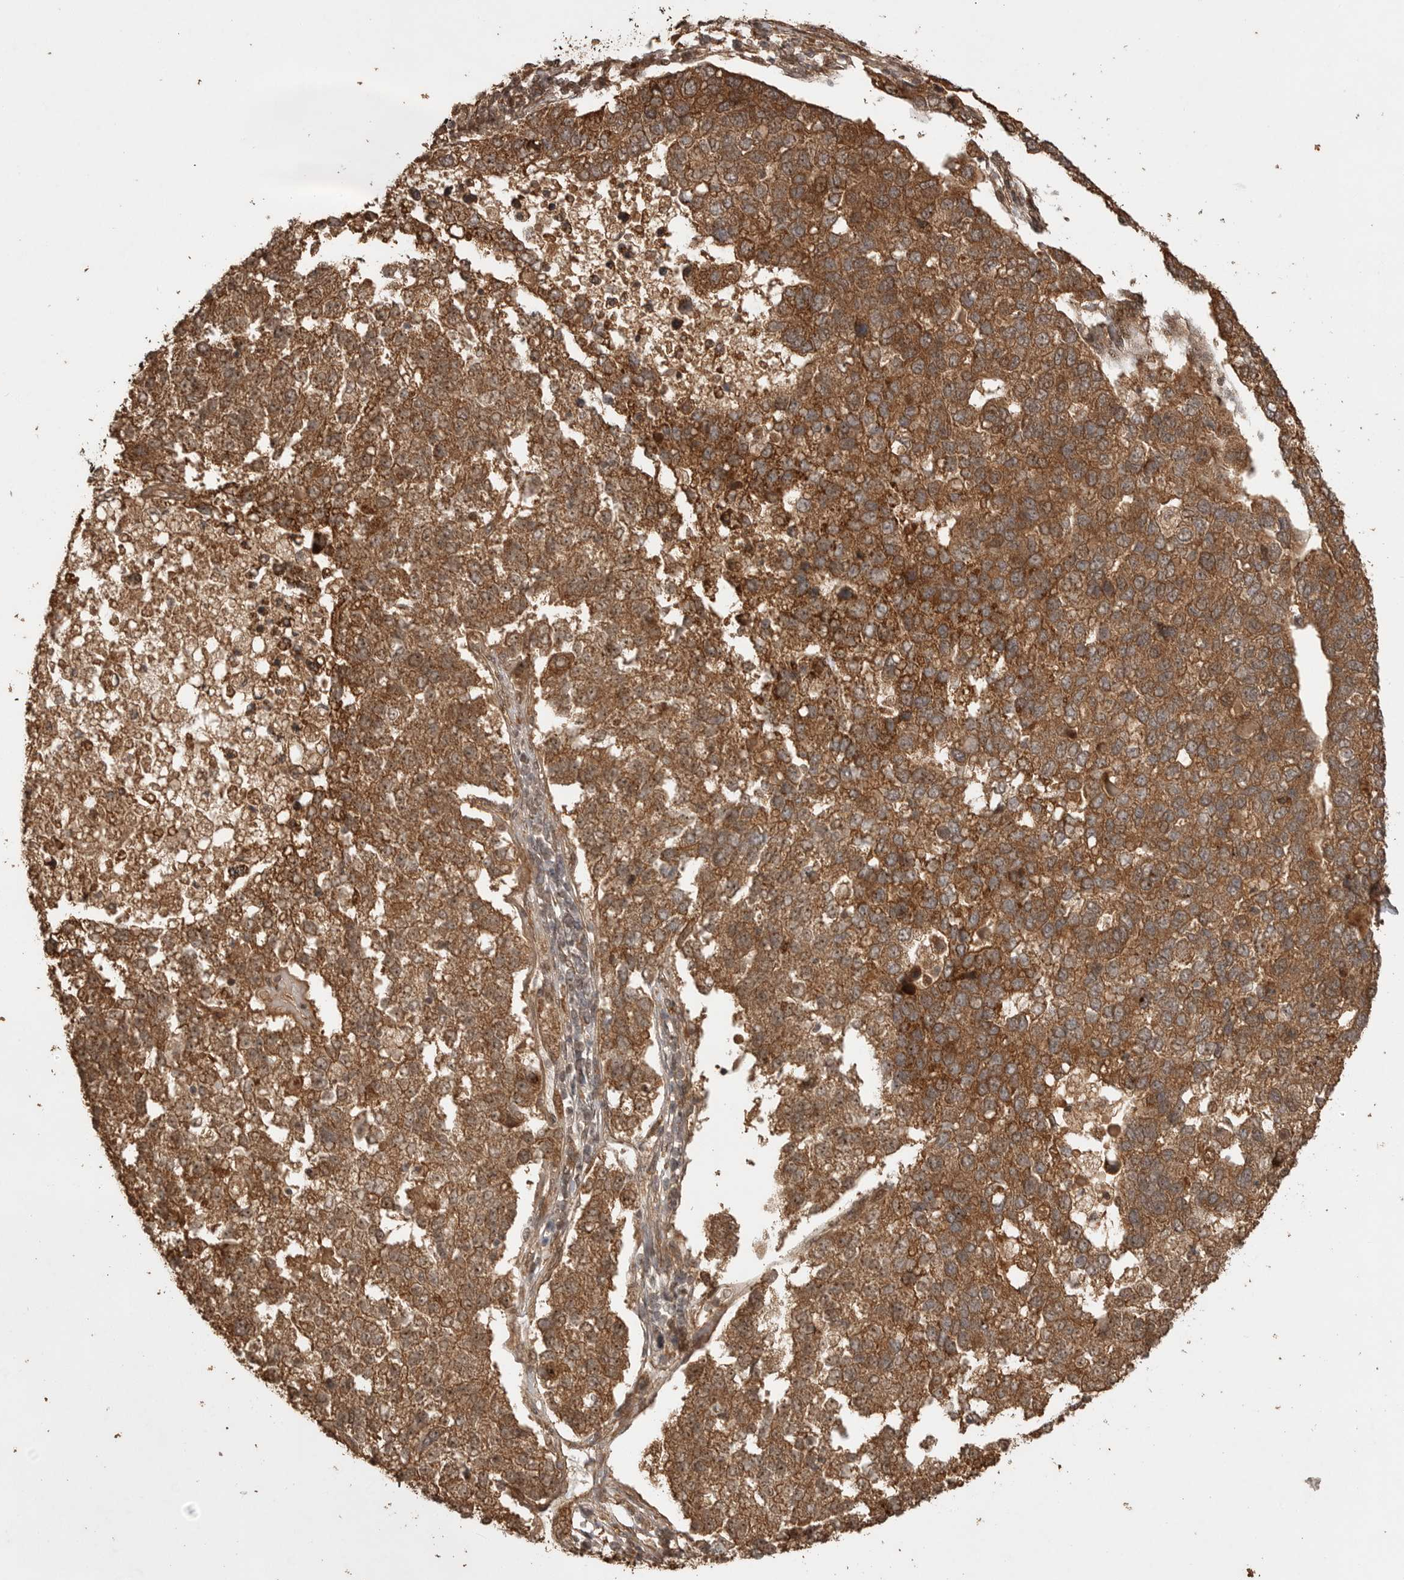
{"staining": {"intensity": "strong", "quantity": ">75%", "location": "cytoplasmic/membranous"}, "tissue": "pancreatic cancer", "cell_type": "Tumor cells", "image_type": "cancer", "snomed": [{"axis": "morphology", "description": "Adenocarcinoma, NOS"}, {"axis": "topography", "description": "Pancreas"}], "caption": "This photomicrograph reveals IHC staining of human pancreatic adenocarcinoma, with high strong cytoplasmic/membranous staining in approximately >75% of tumor cells.", "gene": "BOC", "patient": {"sex": "female", "age": 61}}